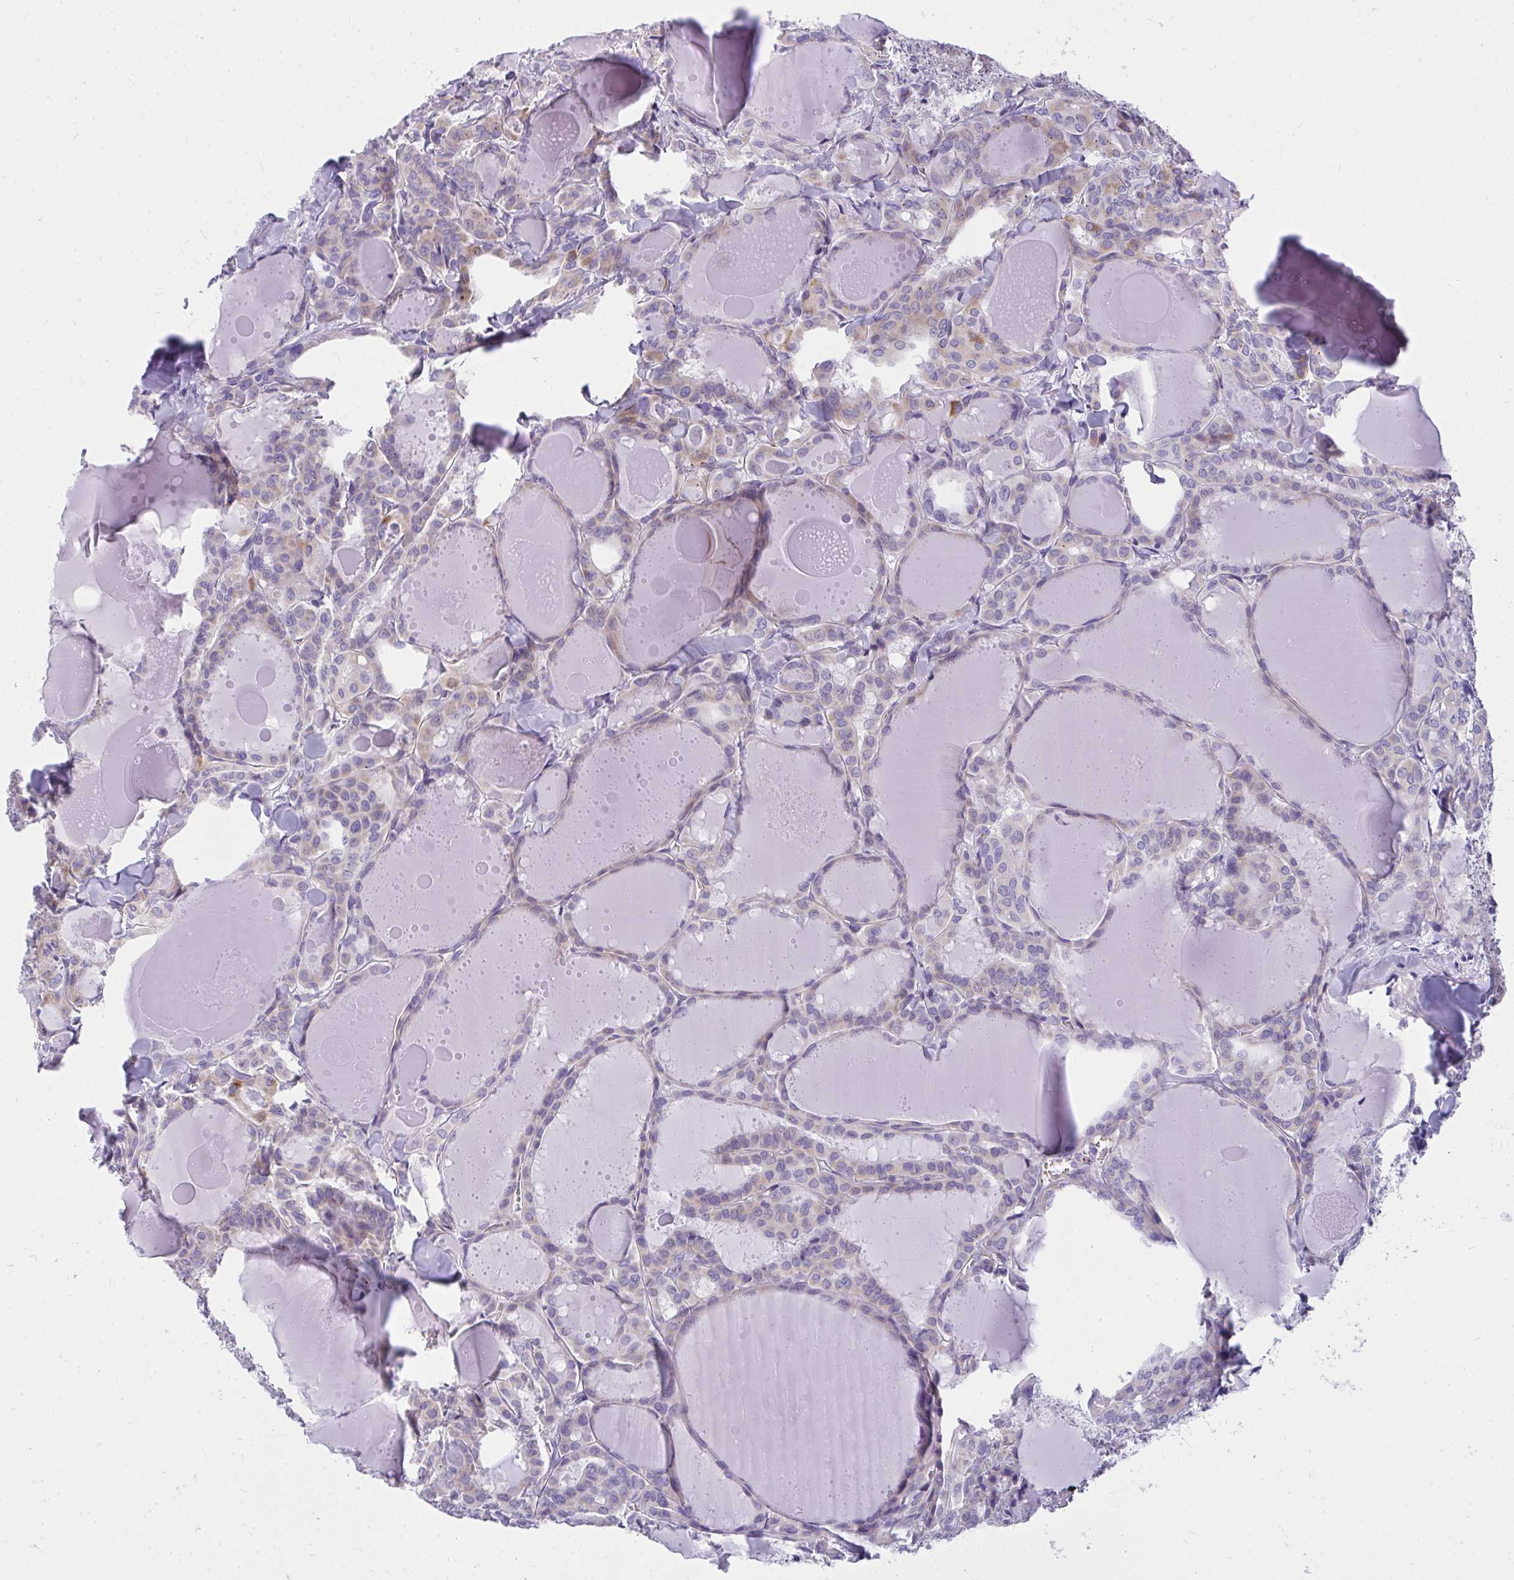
{"staining": {"intensity": "moderate", "quantity": "25%-75%", "location": "cytoplasmic/membranous"}, "tissue": "thyroid cancer", "cell_type": "Tumor cells", "image_type": "cancer", "snomed": [{"axis": "morphology", "description": "Papillary adenocarcinoma, NOS"}, {"axis": "topography", "description": "Thyroid gland"}], "caption": "Thyroid cancer stained for a protein (brown) displays moderate cytoplasmic/membranous positive positivity in approximately 25%-75% of tumor cells.", "gene": "TSBP1", "patient": {"sex": "male", "age": 87}}